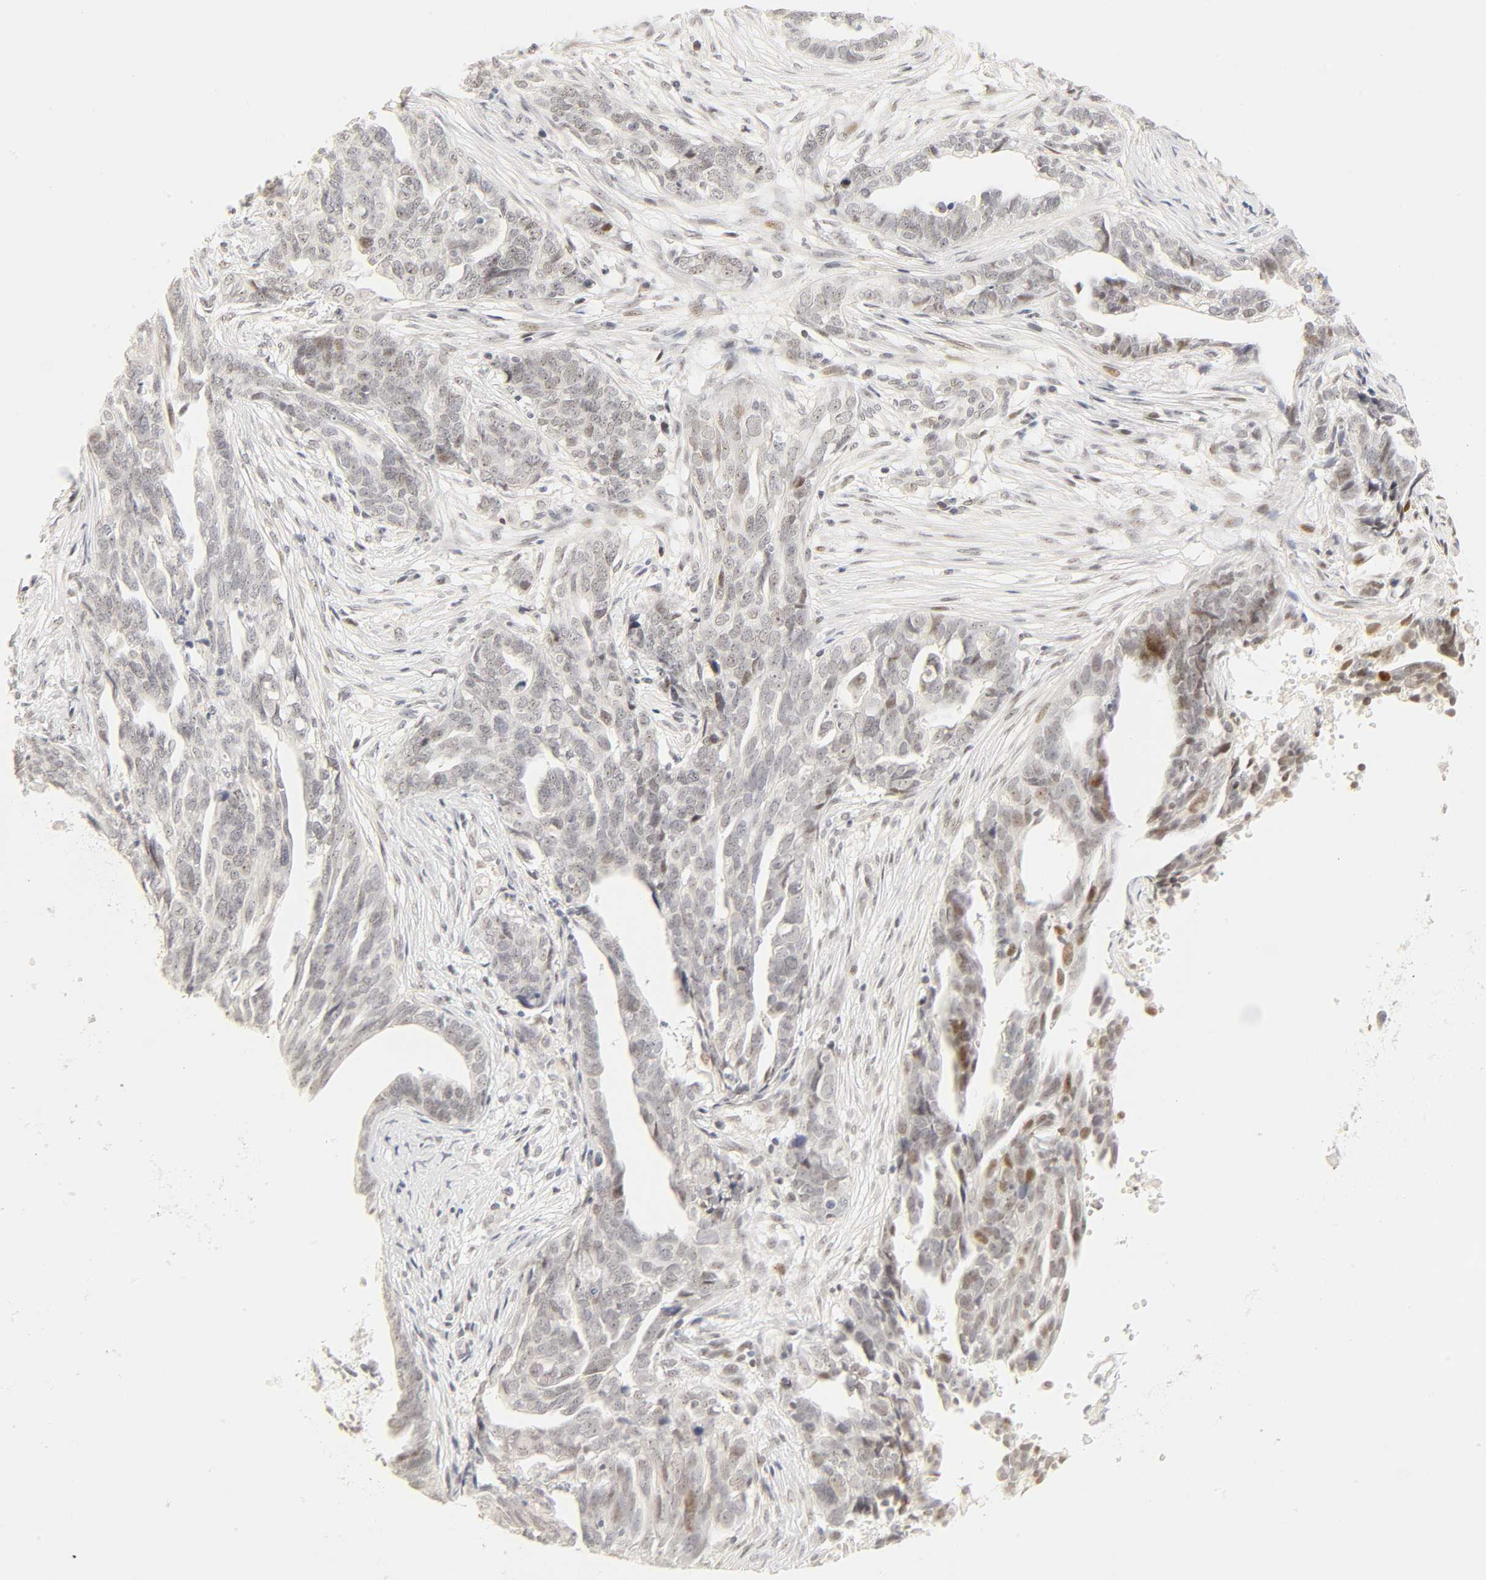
{"staining": {"intensity": "weak", "quantity": "25%-75%", "location": "nuclear"}, "tissue": "ovarian cancer", "cell_type": "Tumor cells", "image_type": "cancer", "snomed": [{"axis": "morphology", "description": "Normal tissue, NOS"}, {"axis": "morphology", "description": "Cystadenocarcinoma, serous, NOS"}, {"axis": "topography", "description": "Fallopian tube"}, {"axis": "topography", "description": "Ovary"}], "caption": "A brown stain shows weak nuclear expression of a protein in serous cystadenocarcinoma (ovarian) tumor cells. (brown staining indicates protein expression, while blue staining denotes nuclei).", "gene": "MNAT1", "patient": {"sex": "female", "age": 56}}